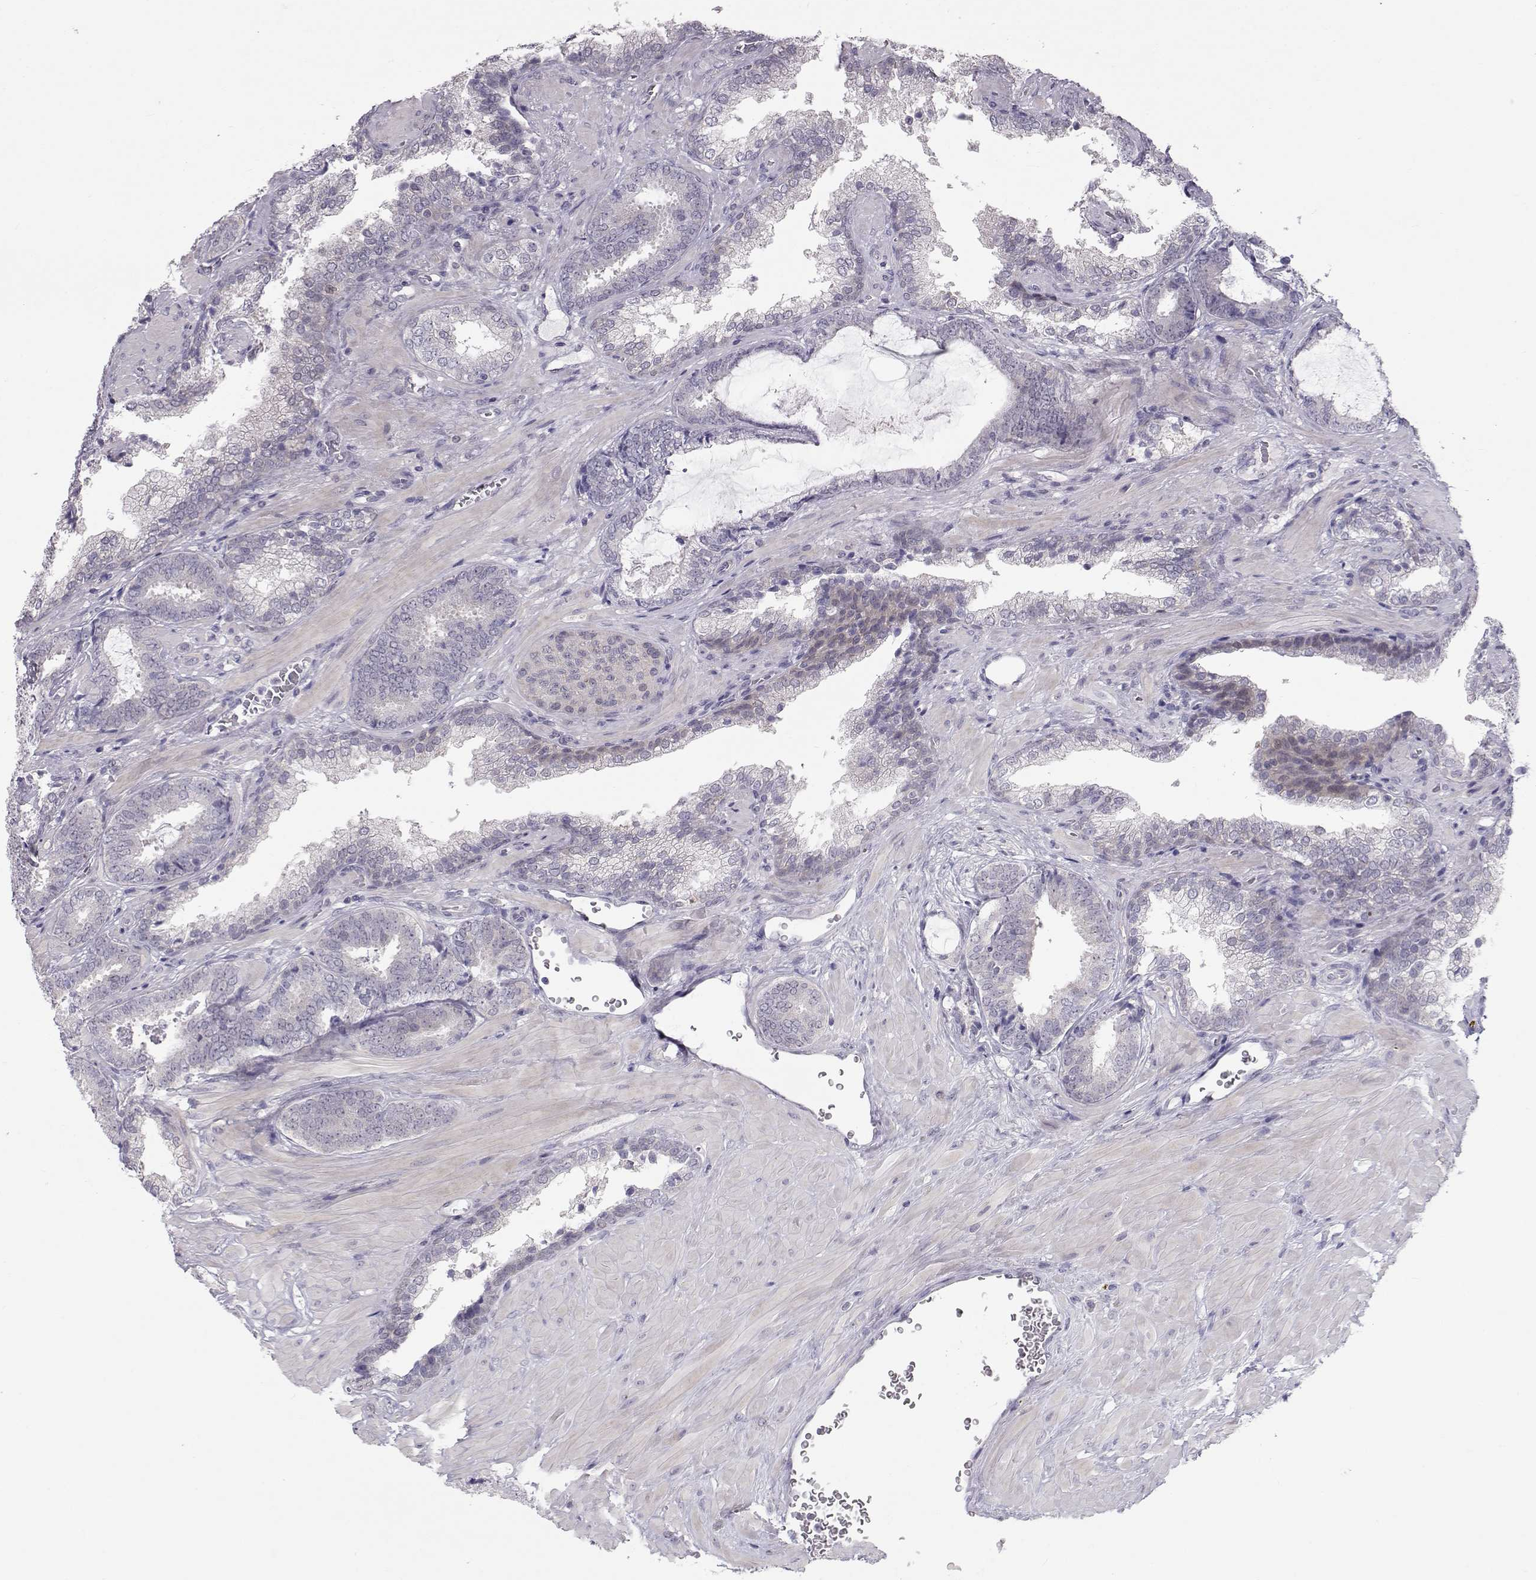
{"staining": {"intensity": "negative", "quantity": "none", "location": "none"}, "tissue": "prostate cancer", "cell_type": "Tumor cells", "image_type": "cancer", "snomed": [{"axis": "morphology", "description": "Adenocarcinoma, Low grade"}, {"axis": "topography", "description": "Prostate"}], "caption": "Immunohistochemistry (IHC) photomicrograph of prostate low-grade adenocarcinoma stained for a protein (brown), which exhibits no positivity in tumor cells.", "gene": "NPVF", "patient": {"sex": "male", "age": 61}}